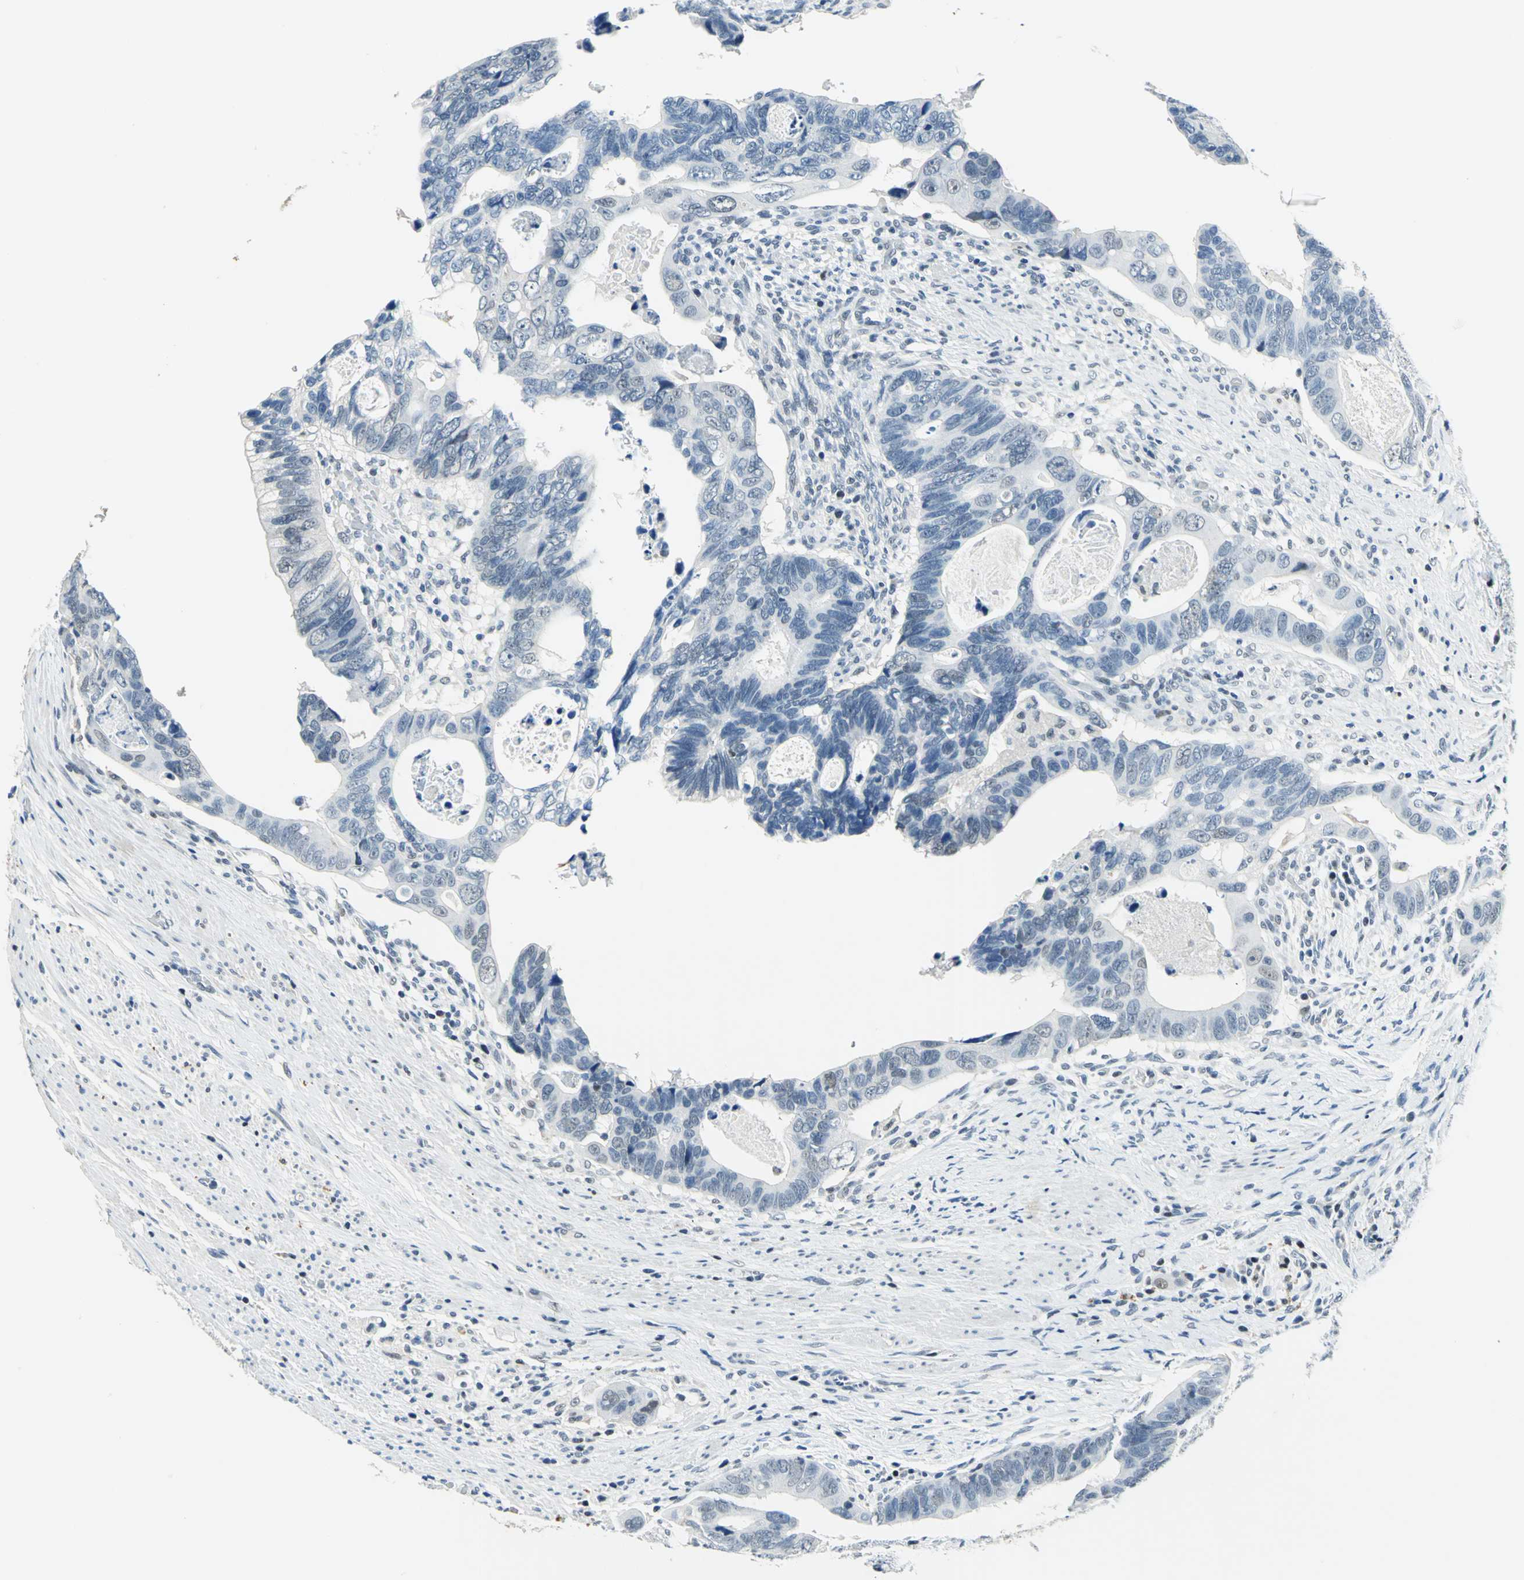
{"staining": {"intensity": "negative", "quantity": "none", "location": "none"}, "tissue": "colorectal cancer", "cell_type": "Tumor cells", "image_type": "cancer", "snomed": [{"axis": "morphology", "description": "Adenocarcinoma, NOS"}, {"axis": "topography", "description": "Rectum"}], "caption": "This is an IHC photomicrograph of human adenocarcinoma (colorectal). There is no positivity in tumor cells.", "gene": "RAD17", "patient": {"sex": "male", "age": 53}}